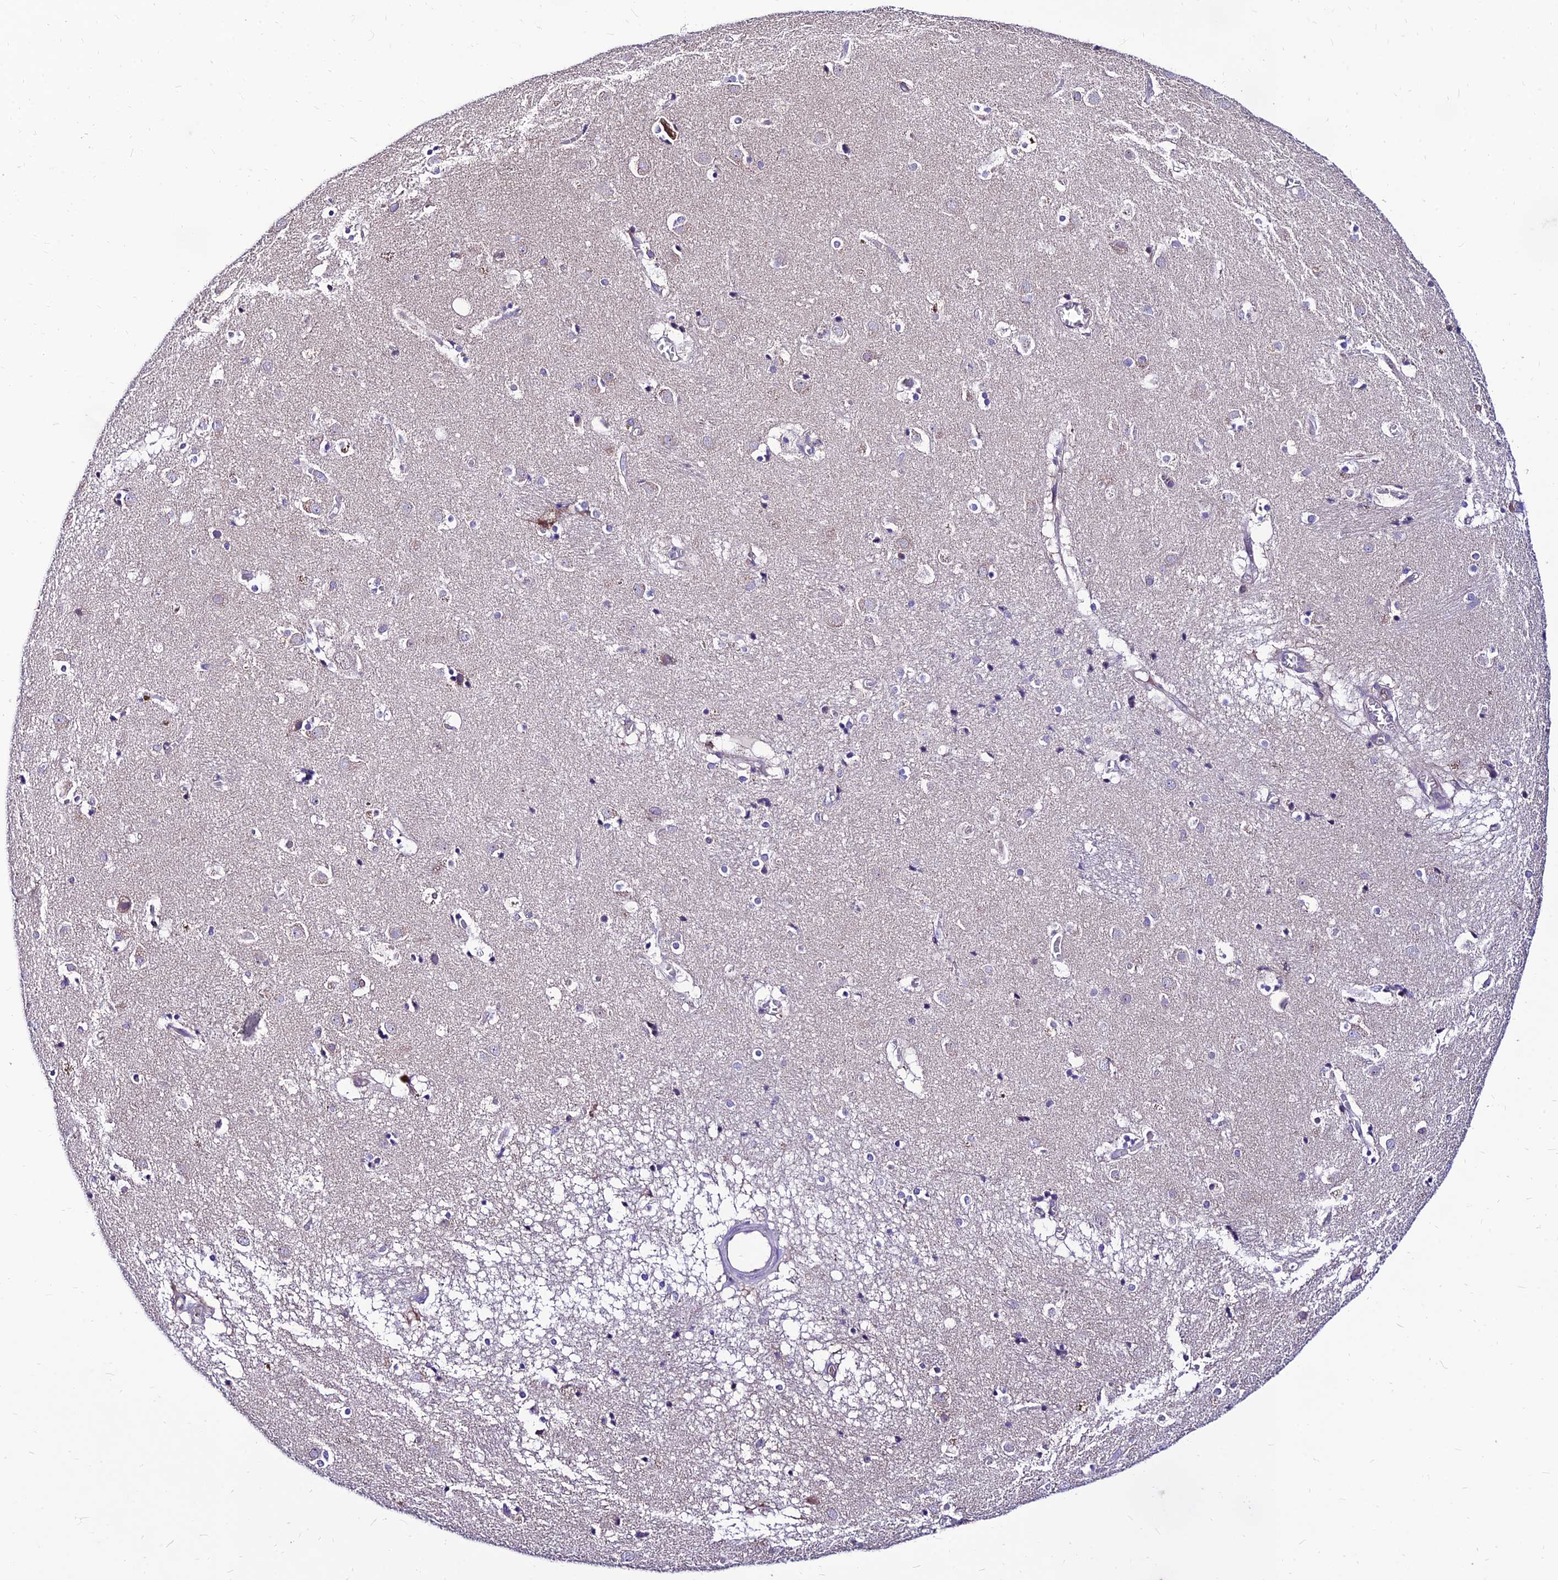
{"staining": {"intensity": "negative", "quantity": "none", "location": "none"}, "tissue": "caudate", "cell_type": "Glial cells", "image_type": "normal", "snomed": [{"axis": "morphology", "description": "Normal tissue, NOS"}, {"axis": "topography", "description": "Lateral ventricle wall"}], "caption": "Image shows no protein staining in glial cells of unremarkable caudate.", "gene": "C6orf132", "patient": {"sex": "male", "age": 70}}